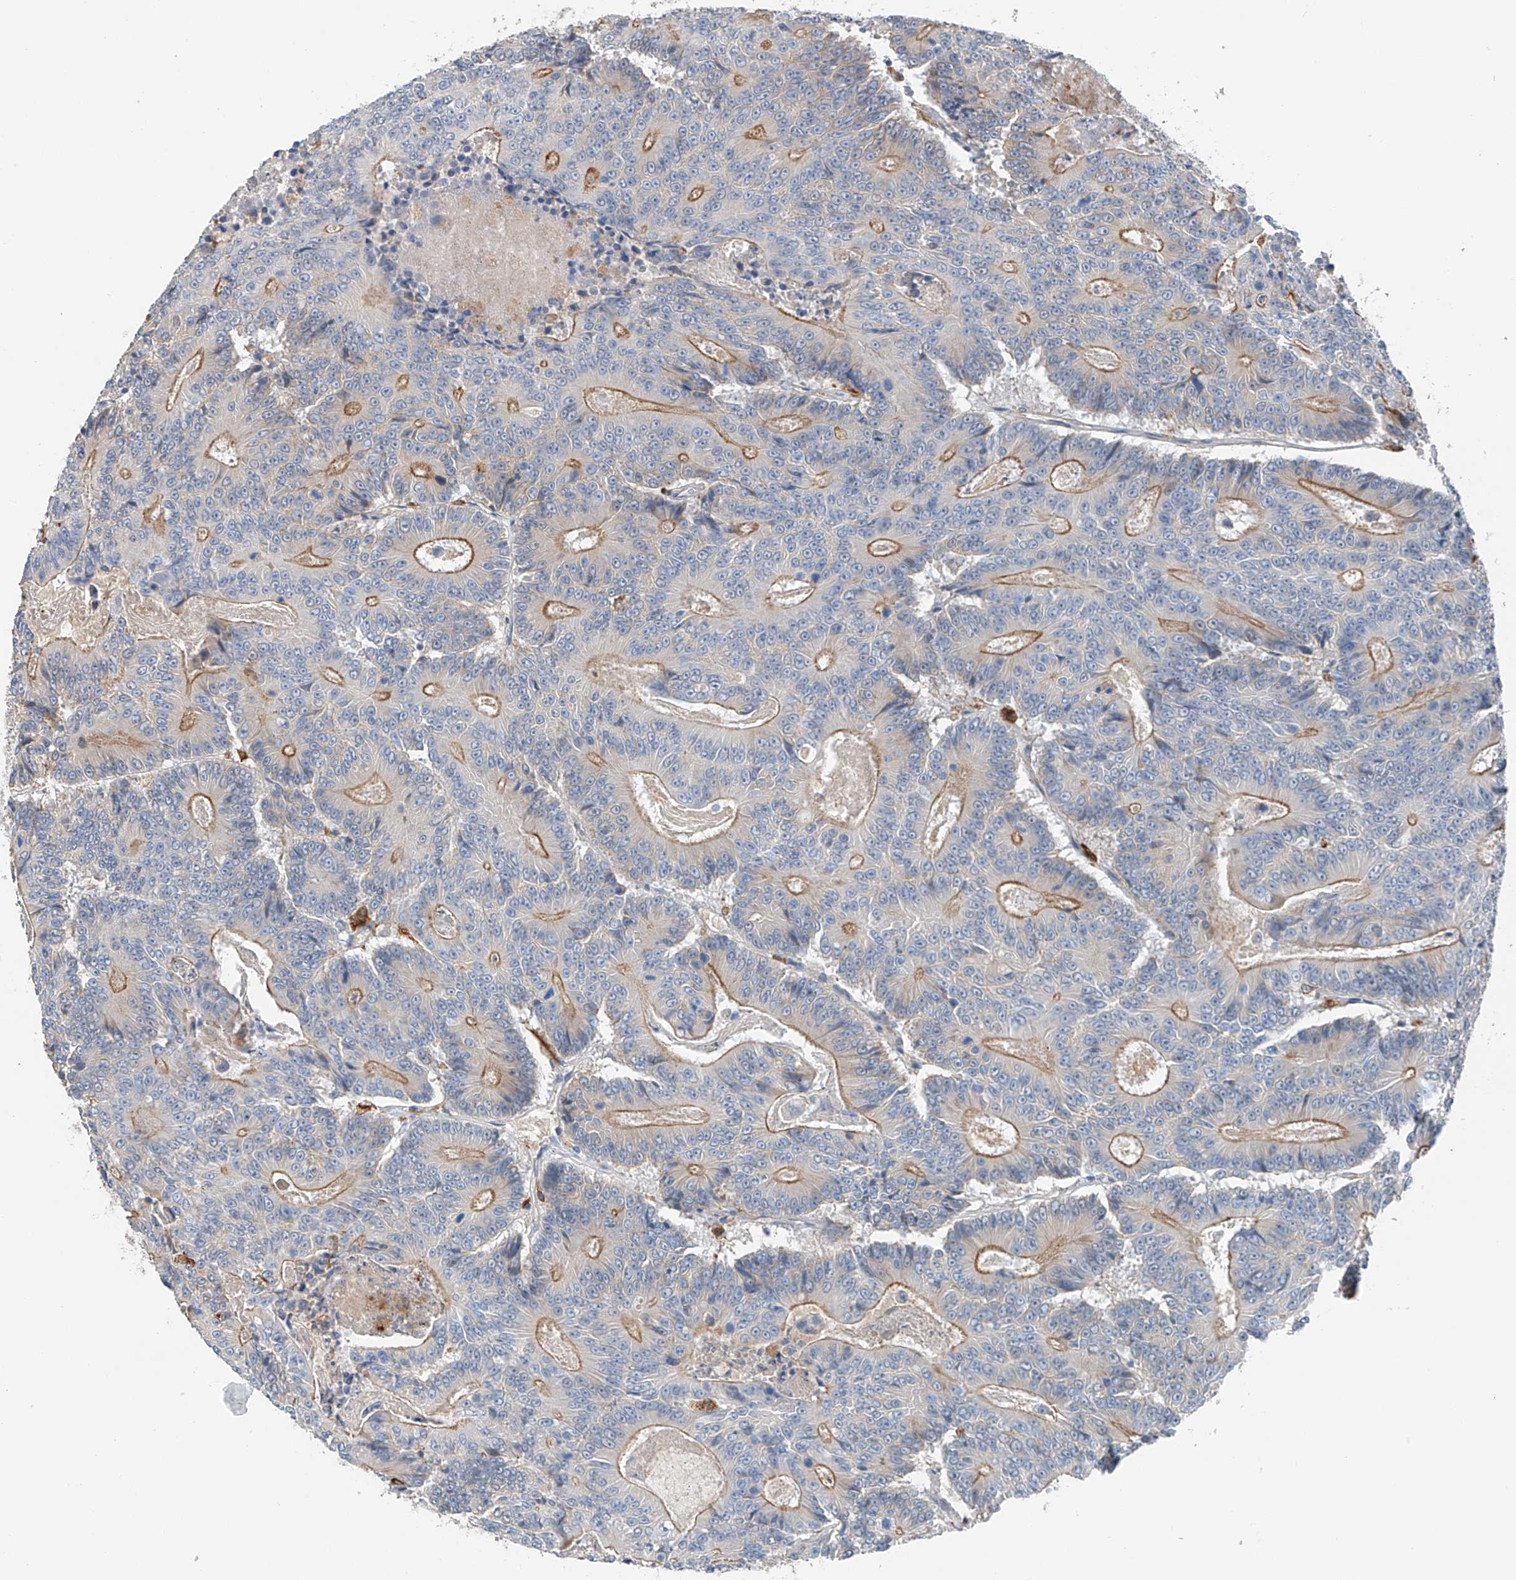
{"staining": {"intensity": "moderate", "quantity": "<25%", "location": "cytoplasmic/membranous"}, "tissue": "colorectal cancer", "cell_type": "Tumor cells", "image_type": "cancer", "snomed": [{"axis": "morphology", "description": "Adenocarcinoma, NOS"}, {"axis": "topography", "description": "Colon"}], "caption": "This photomicrograph reveals colorectal cancer stained with IHC to label a protein in brown. The cytoplasmic/membranous of tumor cells show moderate positivity for the protein. Nuclei are counter-stained blue.", "gene": "TBXAS1", "patient": {"sex": "male", "age": 83}}